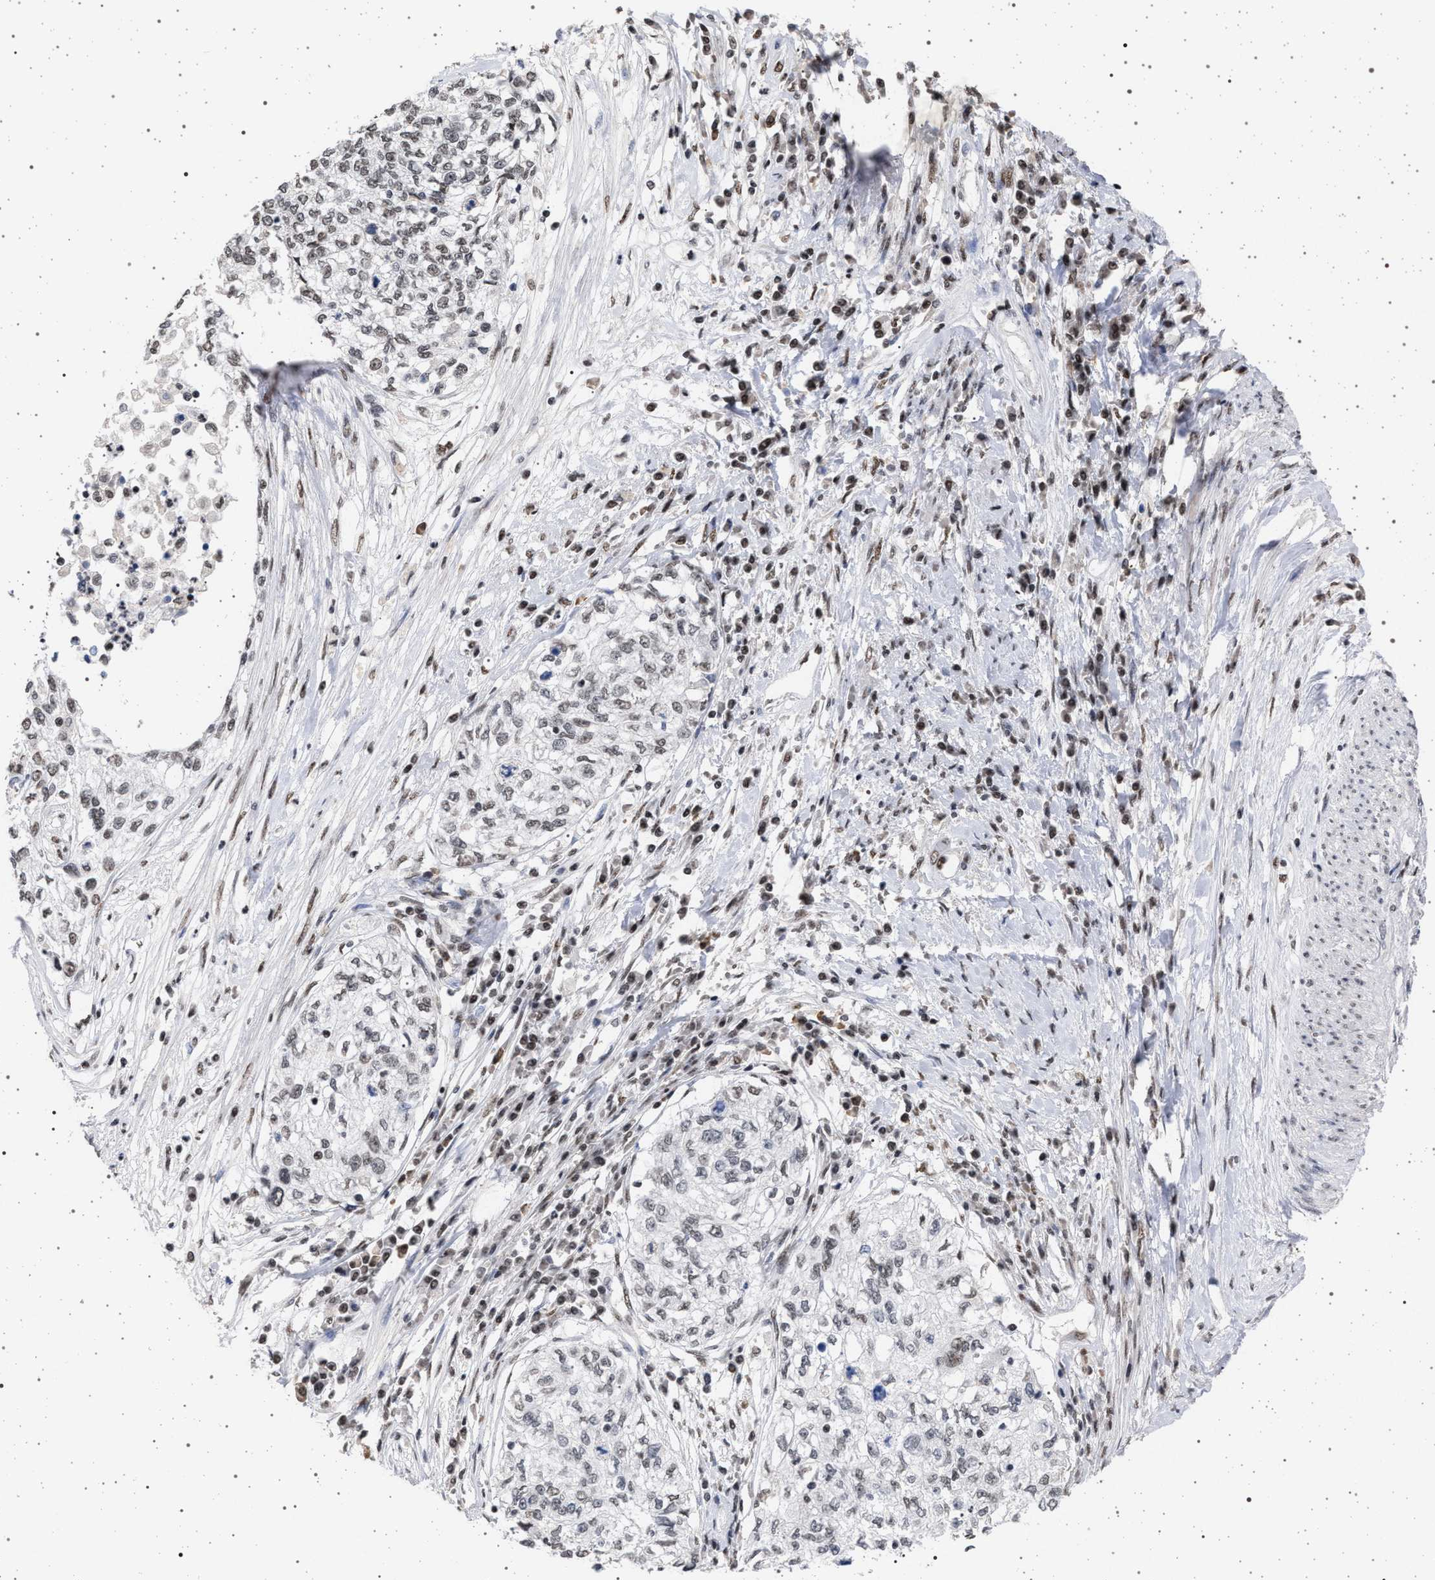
{"staining": {"intensity": "weak", "quantity": "25%-75%", "location": "nuclear"}, "tissue": "cervical cancer", "cell_type": "Tumor cells", "image_type": "cancer", "snomed": [{"axis": "morphology", "description": "Squamous cell carcinoma, NOS"}, {"axis": "topography", "description": "Cervix"}], "caption": "Approximately 25%-75% of tumor cells in human cervical cancer demonstrate weak nuclear protein staining as visualized by brown immunohistochemical staining.", "gene": "PHF12", "patient": {"sex": "female", "age": 57}}